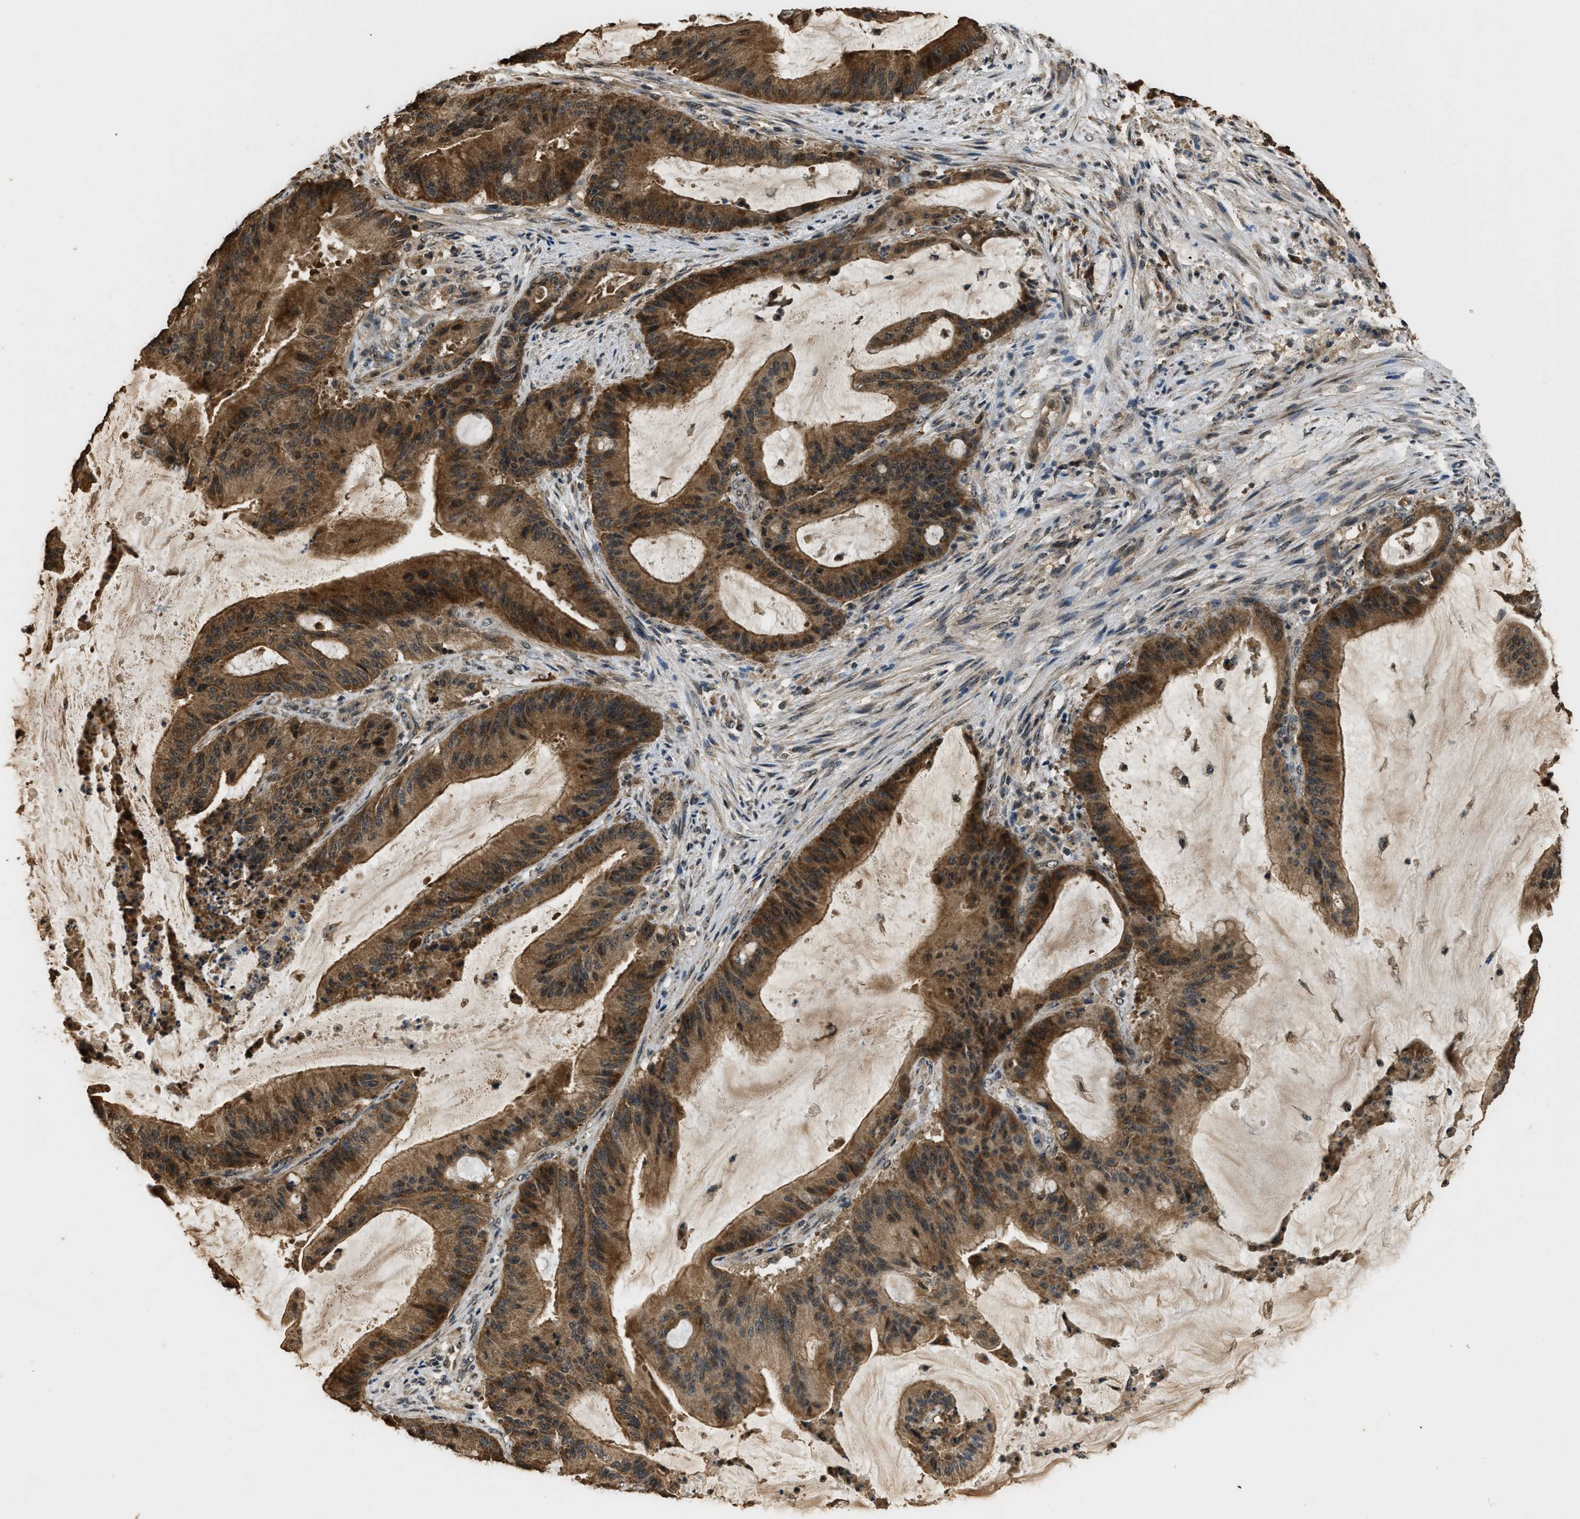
{"staining": {"intensity": "strong", "quantity": ">75%", "location": "cytoplasmic/membranous"}, "tissue": "liver cancer", "cell_type": "Tumor cells", "image_type": "cancer", "snomed": [{"axis": "morphology", "description": "Normal tissue, NOS"}, {"axis": "morphology", "description": "Cholangiocarcinoma"}, {"axis": "topography", "description": "Liver"}, {"axis": "topography", "description": "Peripheral nerve tissue"}], "caption": "Brown immunohistochemical staining in human liver cancer (cholangiocarcinoma) reveals strong cytoplasmic/membranous expression in approximately >75% of tumor cells. The staining was performed using DAB, with brown indicating positive protein expression. Nuclei are stained blue with hematoxylin.", "gene": "DENND6B", "patient": {"sex": "female", "age": 73}}